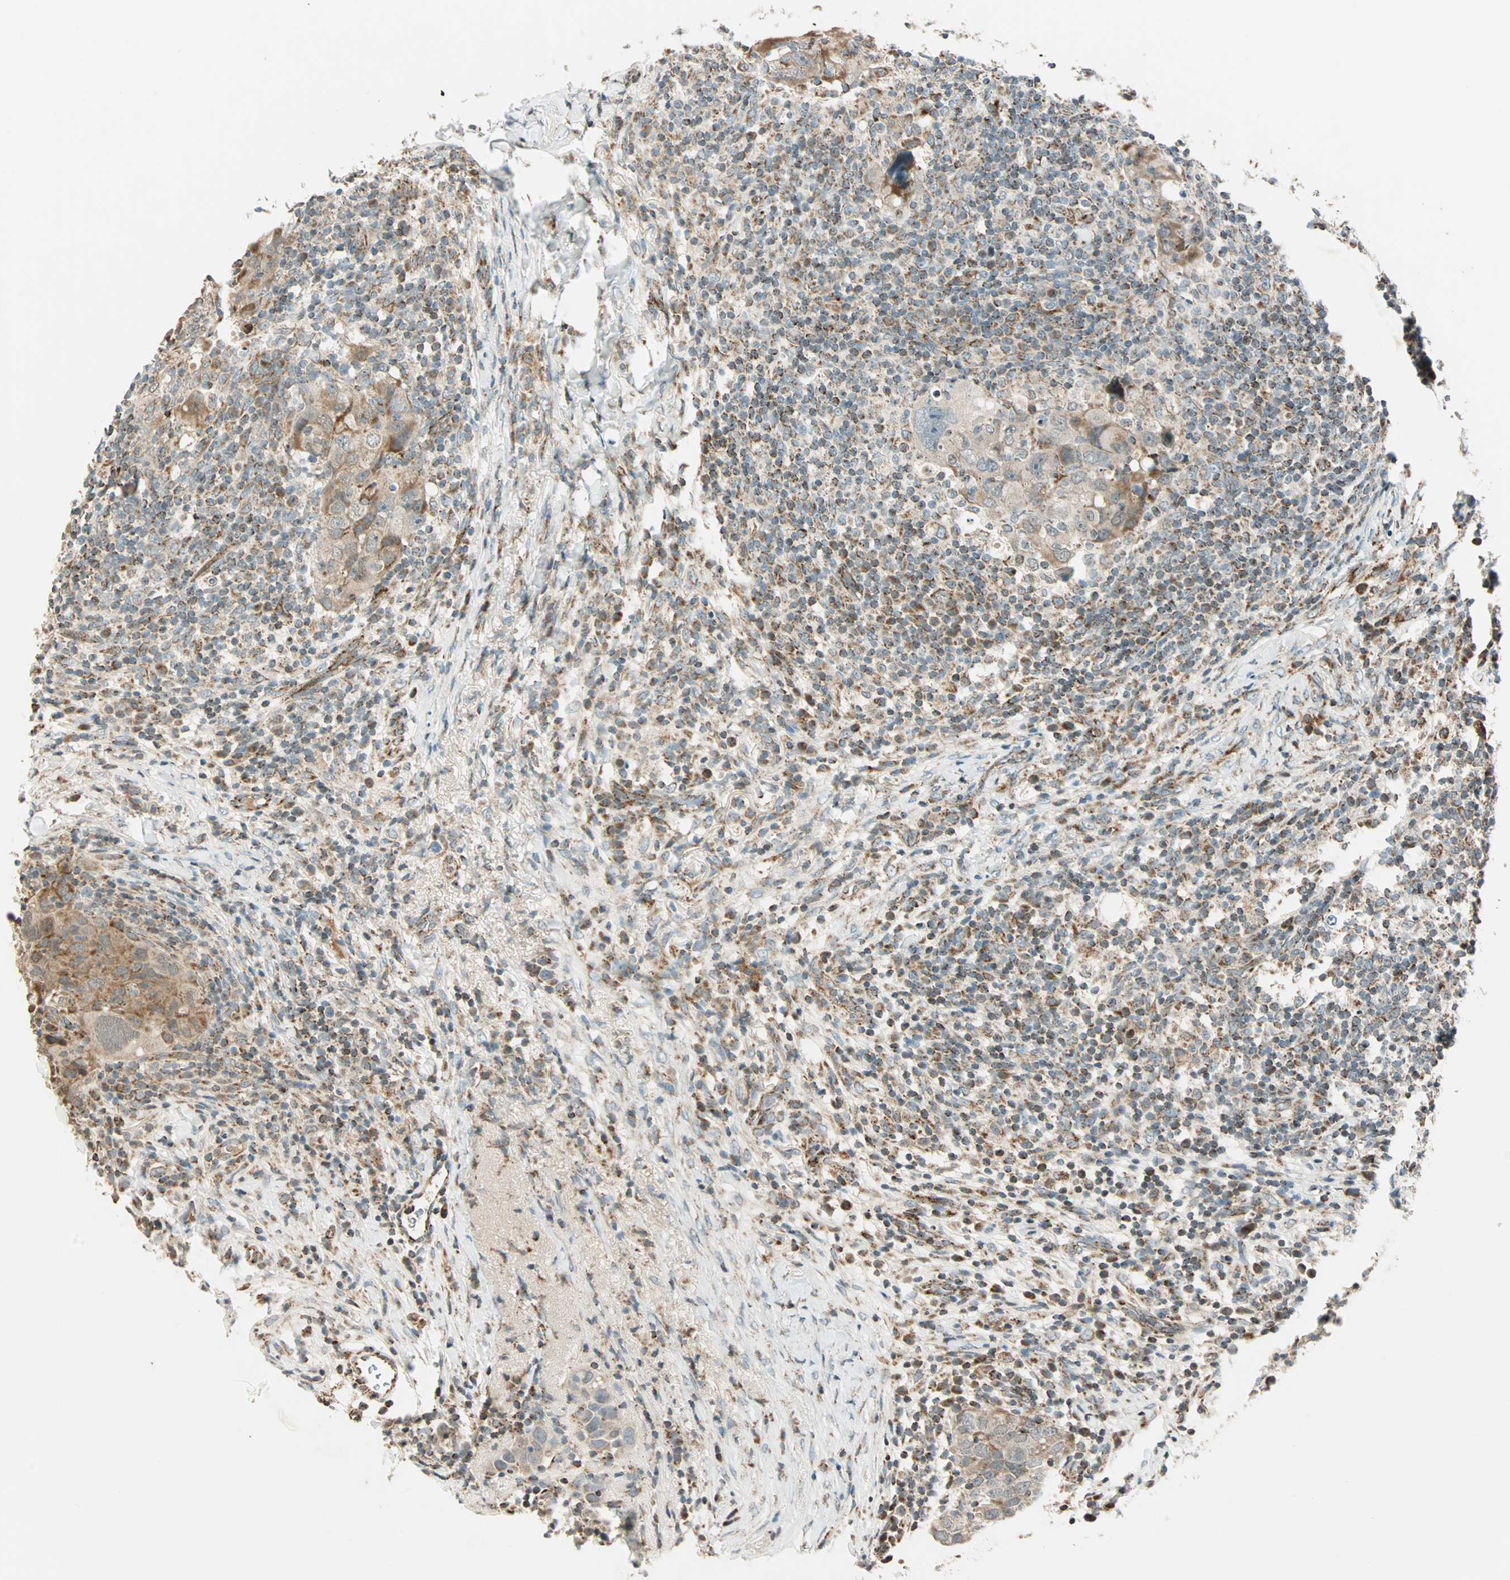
{"staining": {"intensity": "weak", "quantity": ">75%", "location": "cytoplasmic/membranous"}, "tissue": "breast cancer", "cell_type": "Tumor cells", "image_type": "cancer", "snomed": [{"axis": "morphology", "description": "Duct carcinoma"}, {"axis": "topography", "description": "Breast"}], "caption": "Breast cancer (infiltrating ductal carcinoma) was stained to show a protein in brown. There is low levels of weak cytoplasmic/membranous expression in about >75% of tumor cells. The staining was performed using DAB (3,3'-diaminobenzidine) to visualize the protein expression in brown, while the nuclei were stained in blue with hematoxylin (Magnification: 20x).", "gene": "SPRY4", "patient": {"sex": "female", "age": 37}}